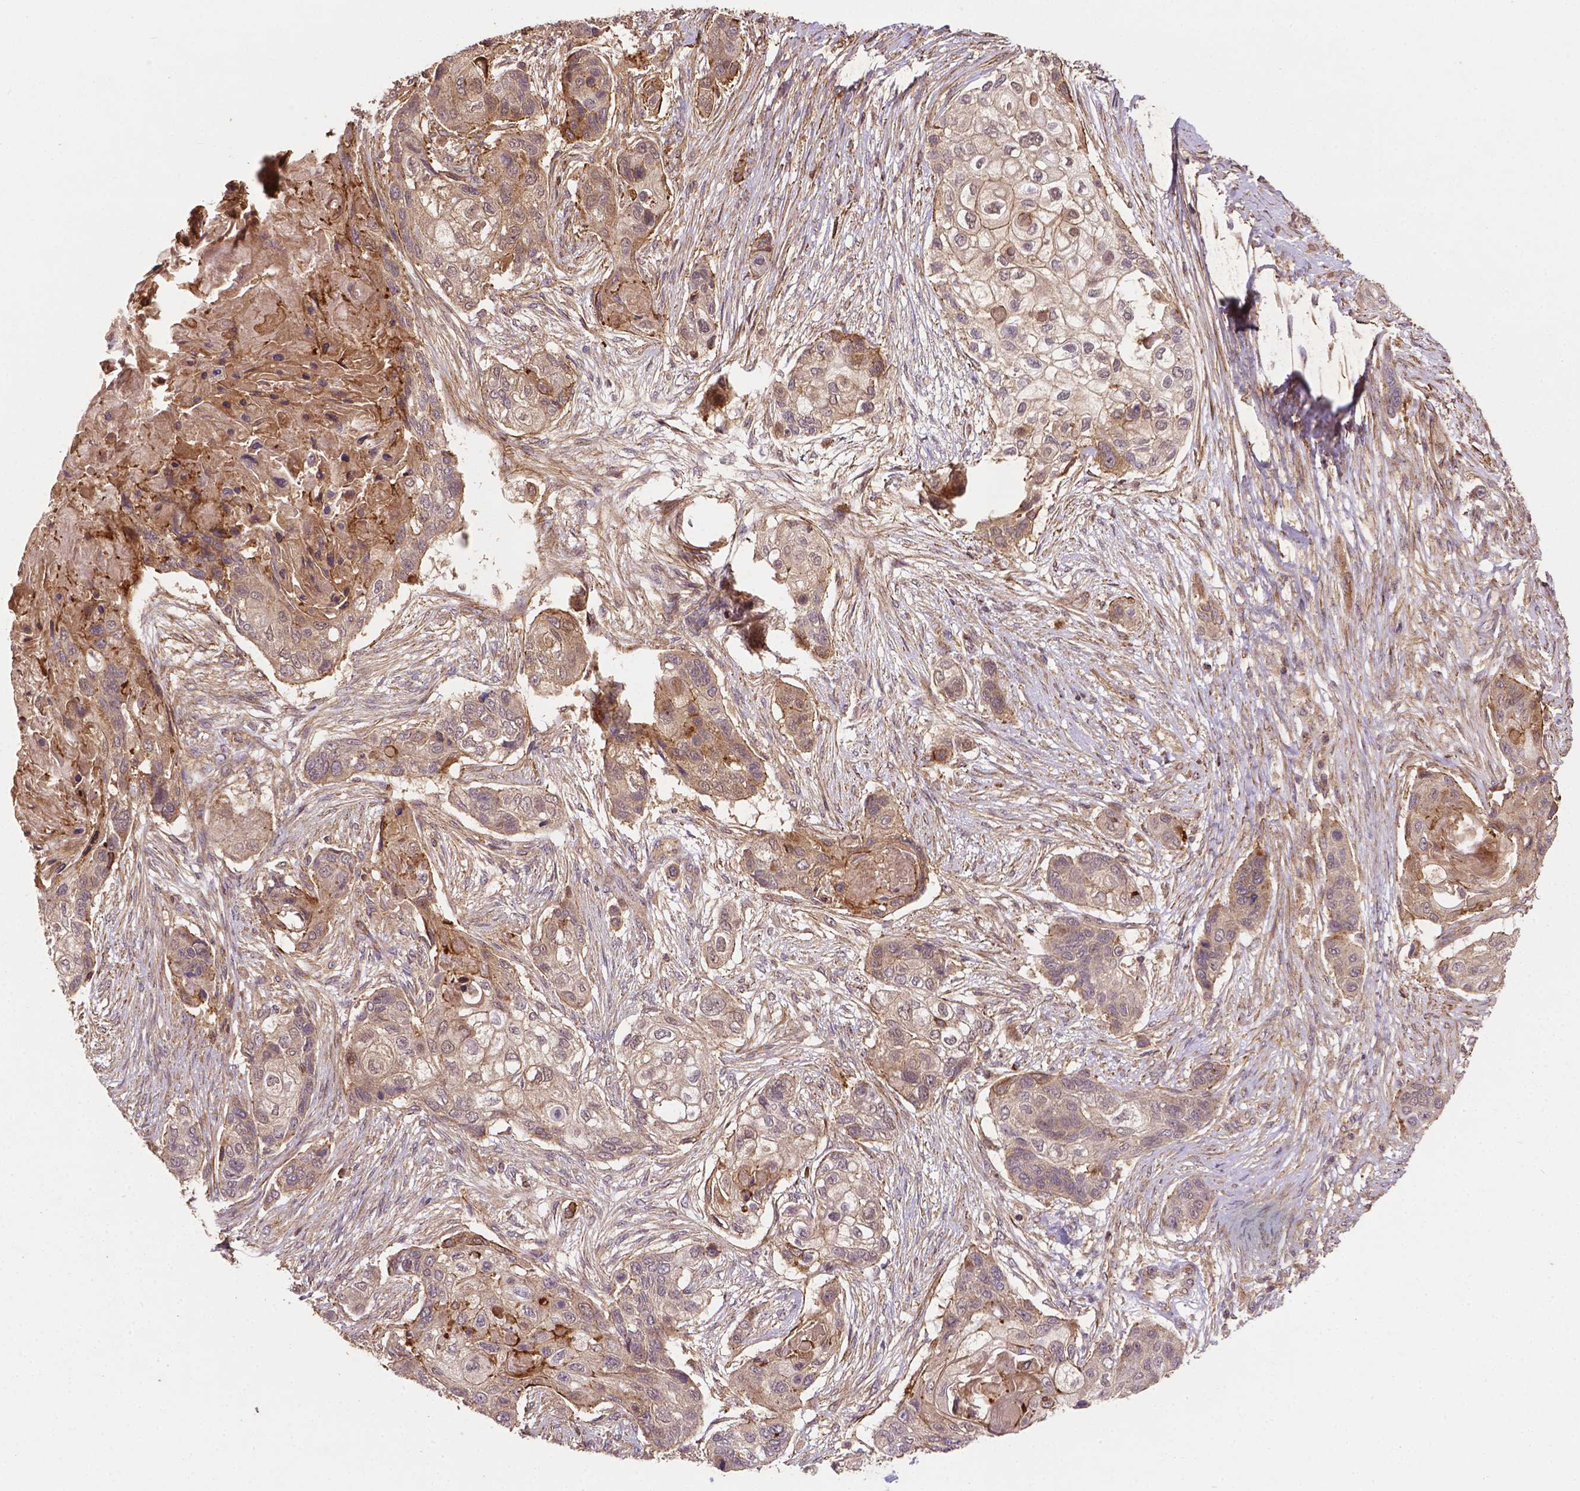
{"staining": {"intensity": "moderate", "quantity": "<25%", "location": "cytoplasmic/membranous"}, "tissue": "lung cancer", "cell_type": "Tumor cells", "image_type": "cancer", "snomed": [{"axis": "morphology", "description": "Squamous cell carcinoma, NOS"}, {"axis": "topography", "description": "Lung"}], "caption": "IHC (DAB) staining of human squamous cell carcinoma (lung) displays moderate cytoplasmic/membranous protein positivity in approximately <25% of tumor cells. (brown staining indicates protein expression, while blue staining denotes nuclei).", "gene": "ZMYND19", "patient": {"sex": "male", "age": 69}}